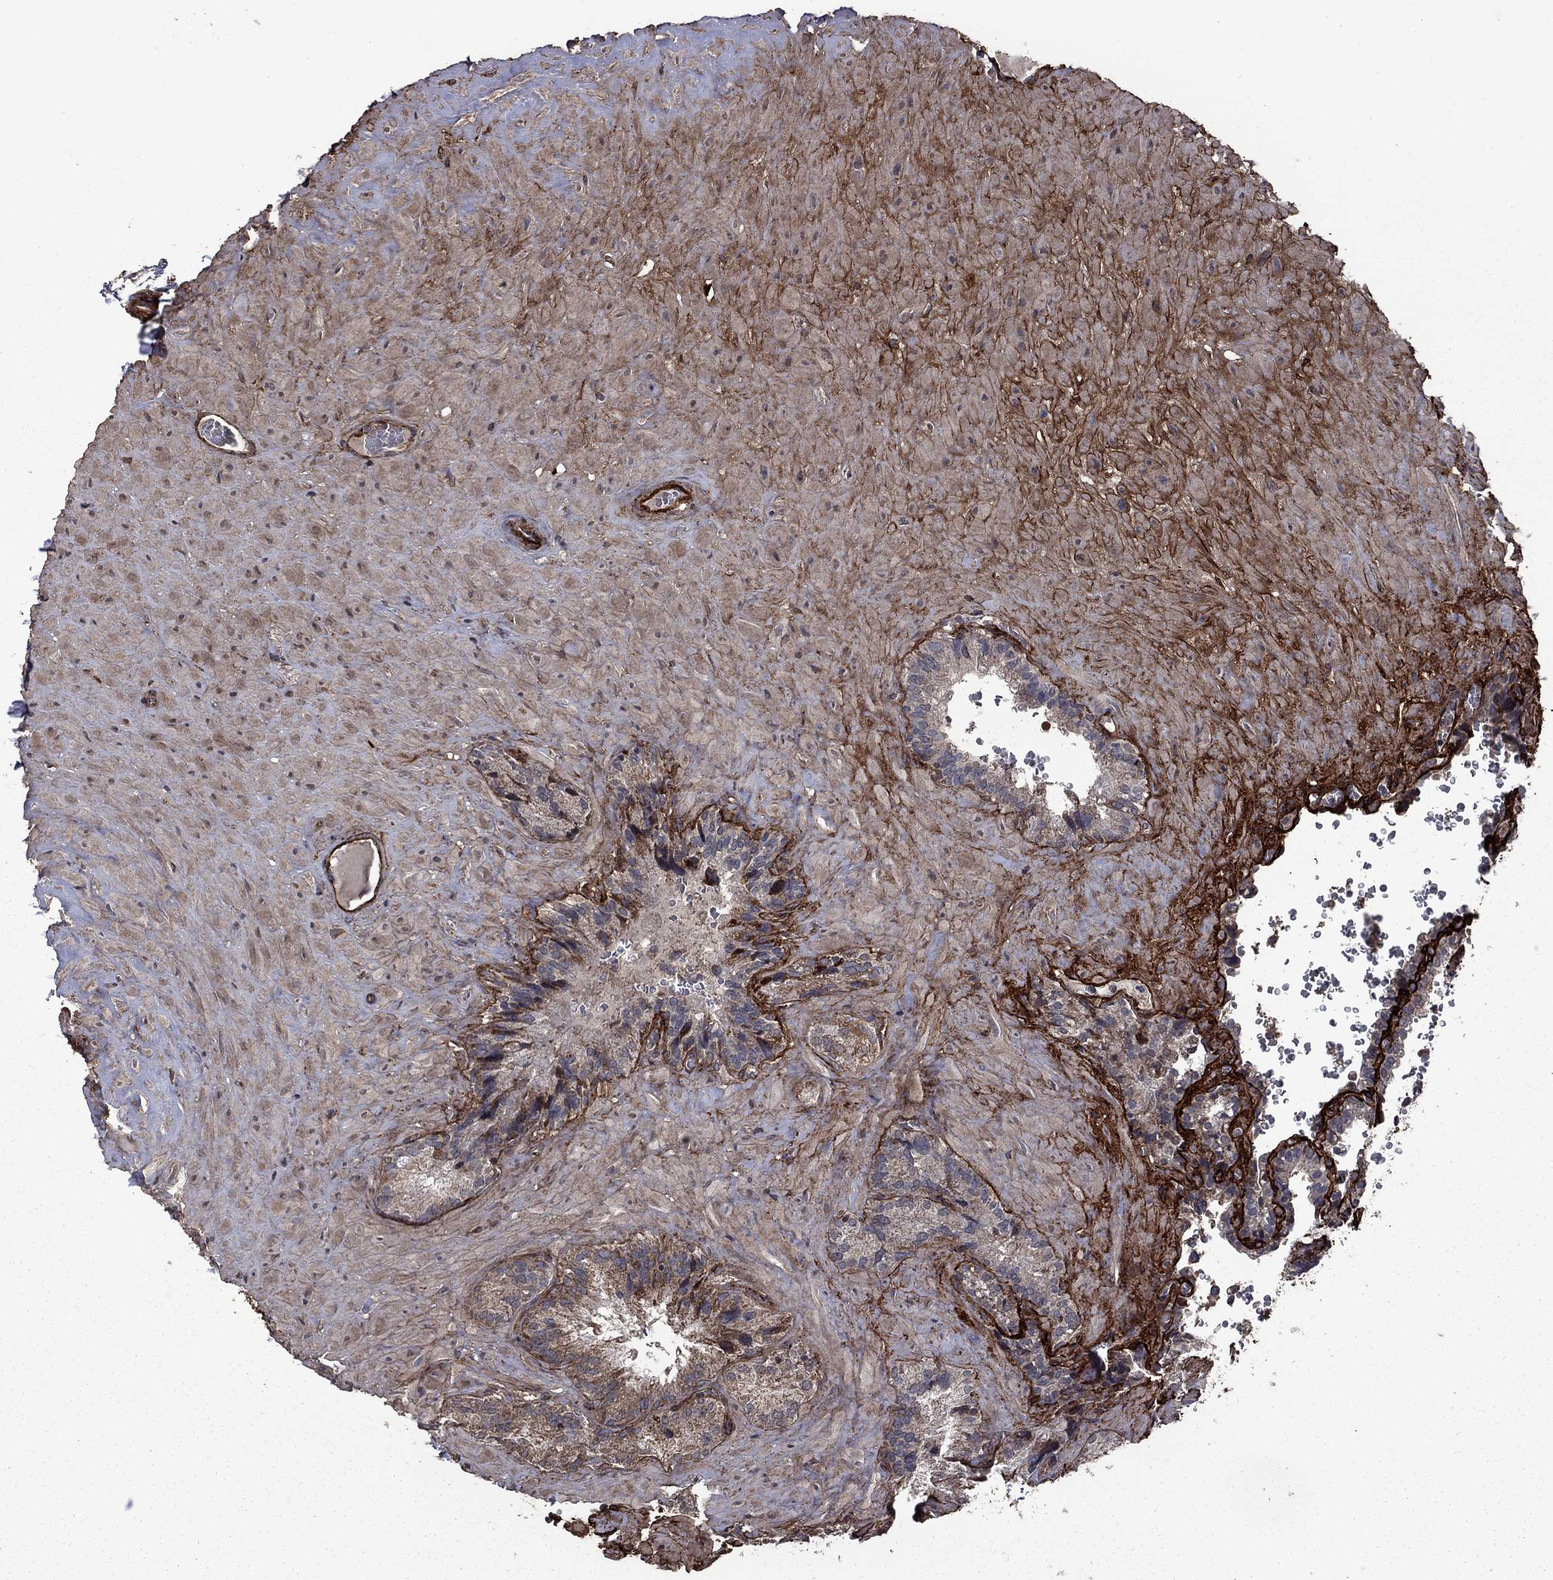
{"staining": {"intensity": "negative", "quantity": "none", "location": "none"}, "tissue": "seminal vesicle", "cell_type": "Glandular cells", "image_type": "normal", "snomed": [{"axis": "morphology", "description": "Normal tissue, NOS"}, {"axis": "topography", "description": "Seminal veicle"}], "caption": "DAB immunohistochemical staining of benign human seminal vesicle reveals no significant staining in glandular cells. The staining was performed using DAB to visualize the protein expression in brown, while the nuclei were stained in blue with hematoxylin (Magnification: 20x).", "gene": "COL18A1", "patient": {"sex": "male", "age": 72}}